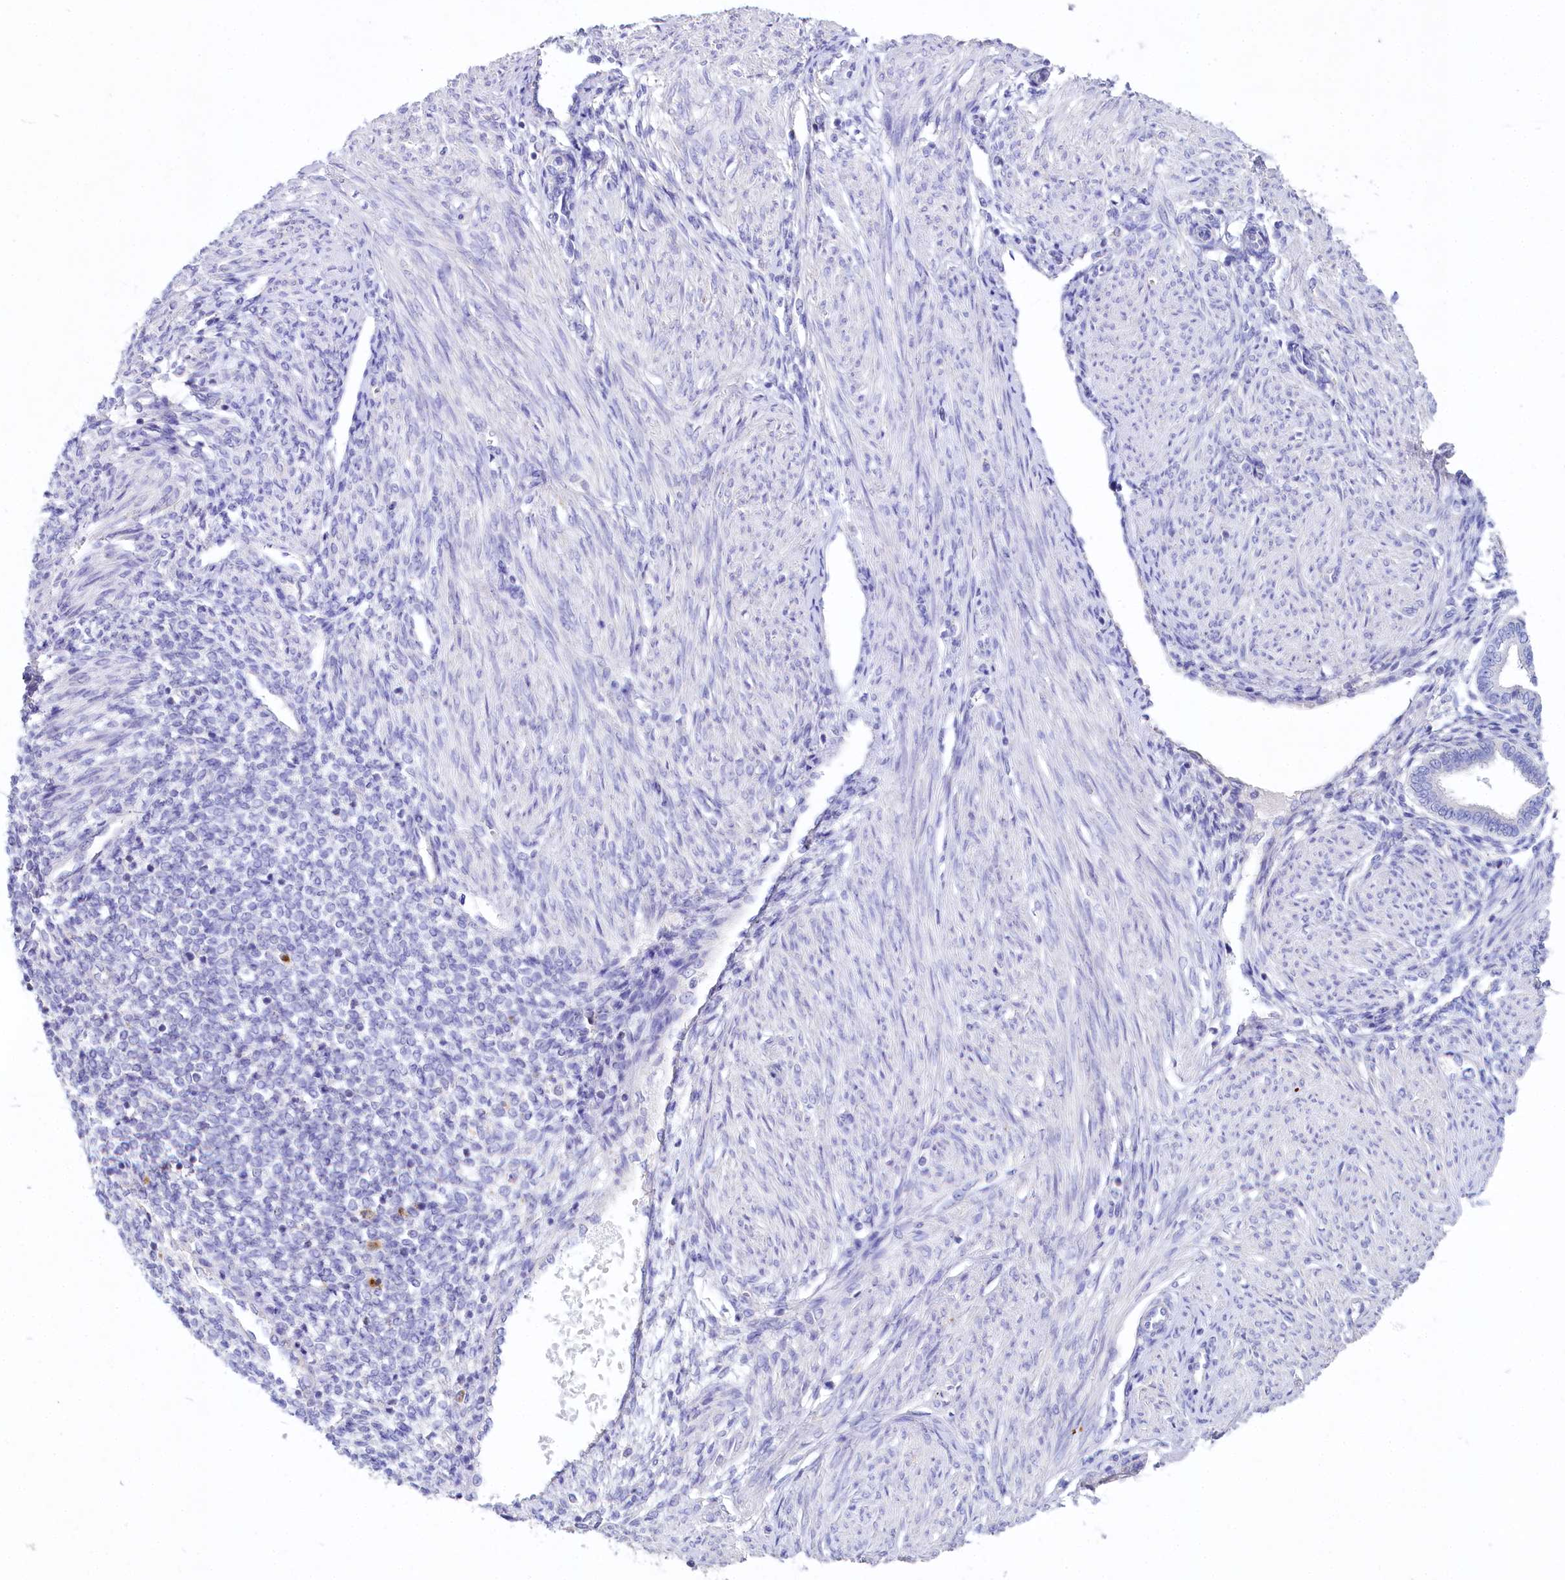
{"staining": {"intensity": "negative", "quantity": "none", "location": "none"}, "tissue": "endometrium", "cell_type": "Cells in endometrial stroma", "image_type": "normal", "snomed": [{"axis": "morphology", "description": "Normal tissue, NOS"}, {"axis": "topography", "description": "Endometrium"}], "caption": "Endometrium was stained to show a protein in brown. There is no significant expression in cells in endometrial stroma. (DAB (3,3'-diaminobenzidine) IHC visualized using brightfield microscopy, high magnification).", "gene": "VPS26B", "patient": {"sex": "female", "age": 53}}